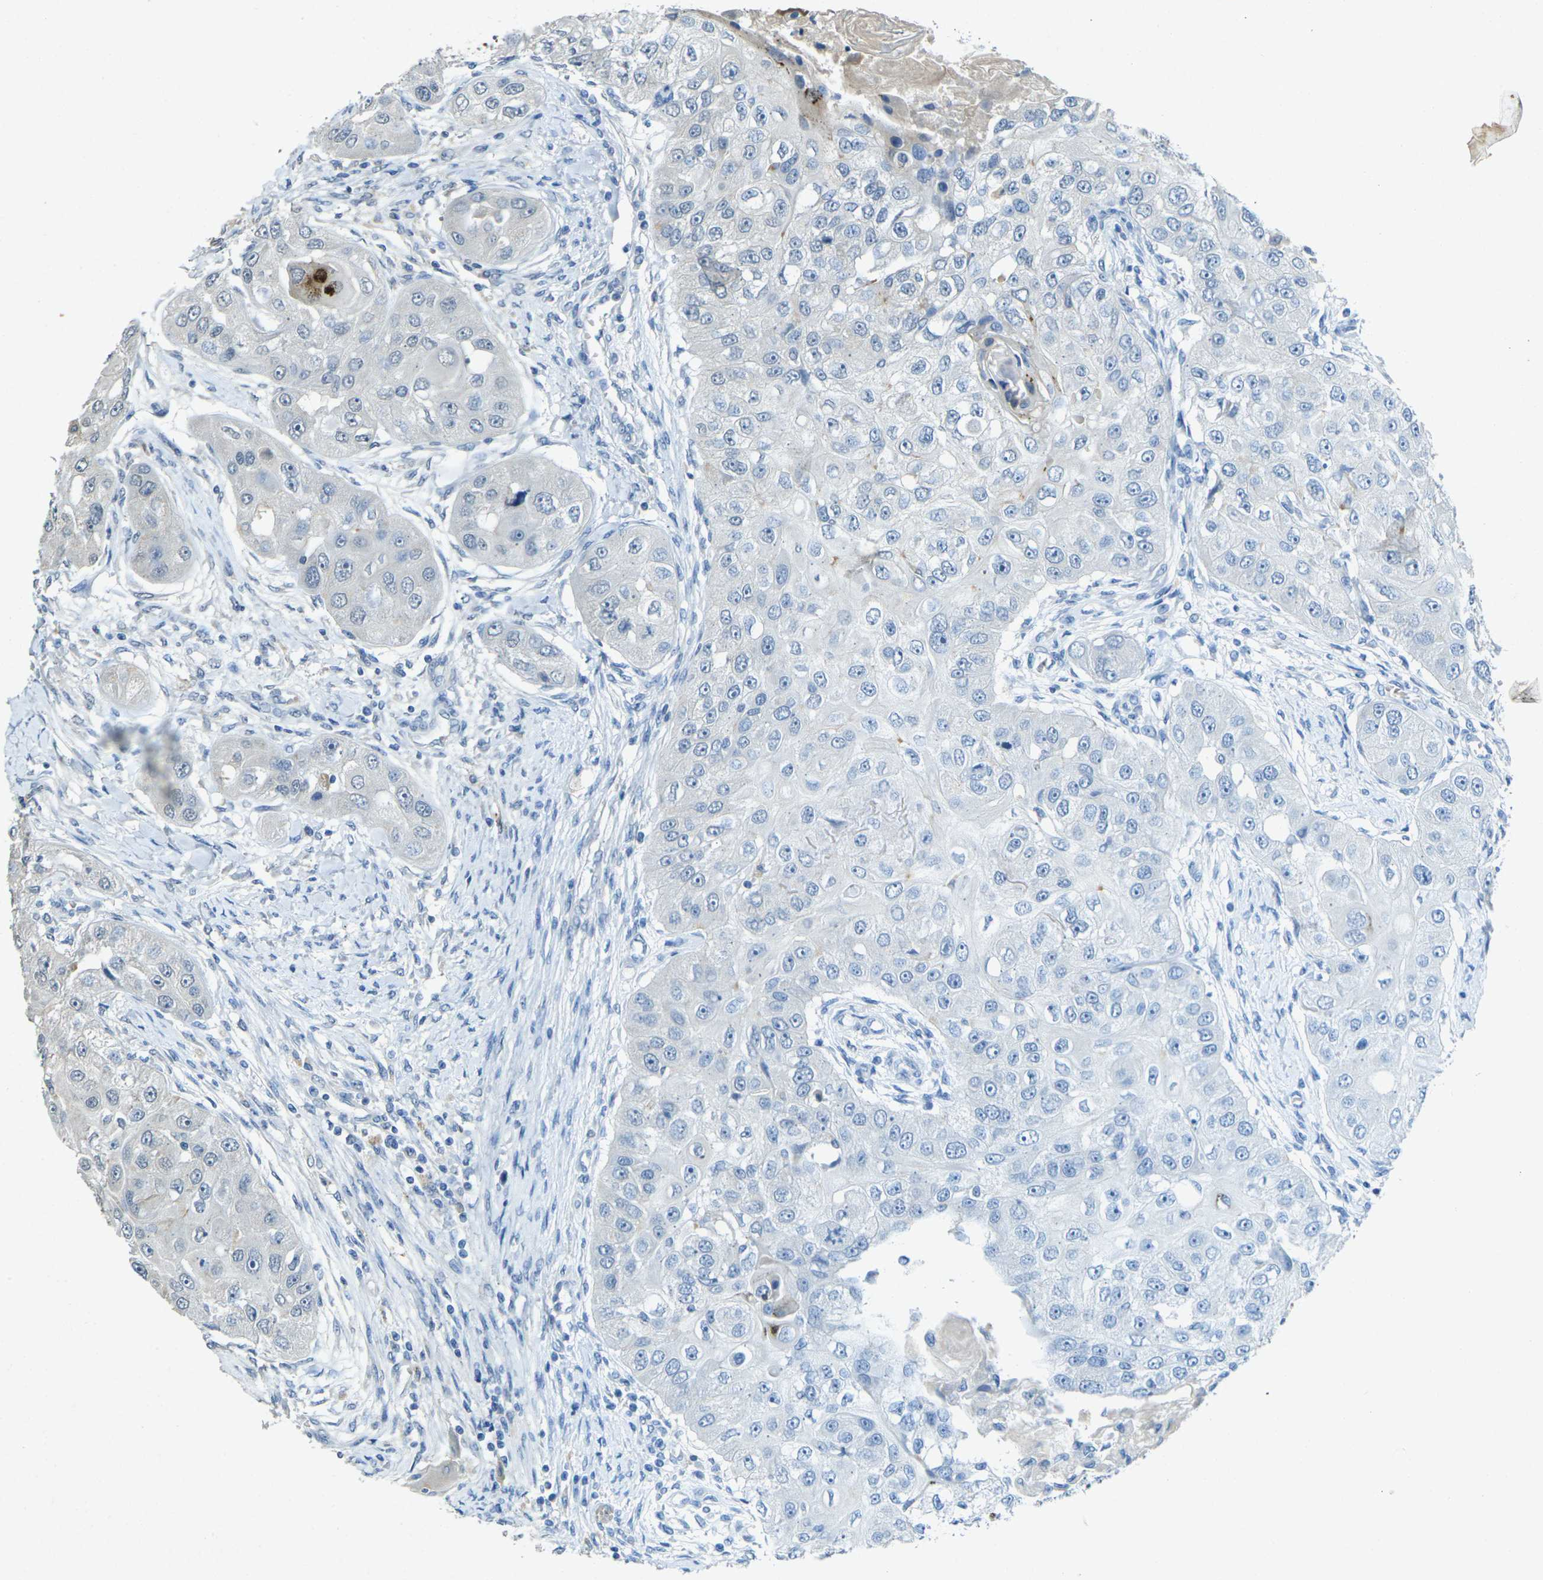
{"staining": {"intensity": "negative", "quantity": "none", "location": "none"}, "tissue": "head and neck cancer", "cell_type": "Tumor cells", "image_type": "cancer", "snomed": [{"axis": "morphology", "description": "Normal tissue, NOS"}, {"axis": "morphology", "description": "Squamous cell carcinoma, NOS"}, {"axis": "topography", "description": "Skeletal muscle"}, {"axis": "topography", "description": "Head-Neck"}], "caption": "A photomicrograph of squamous cell carcinoma (head and neck) stained for a protein exhibits no brown staining in tumor cells.", "gene": "RGMA", "patient": {"sex": "male", "age": 51}}